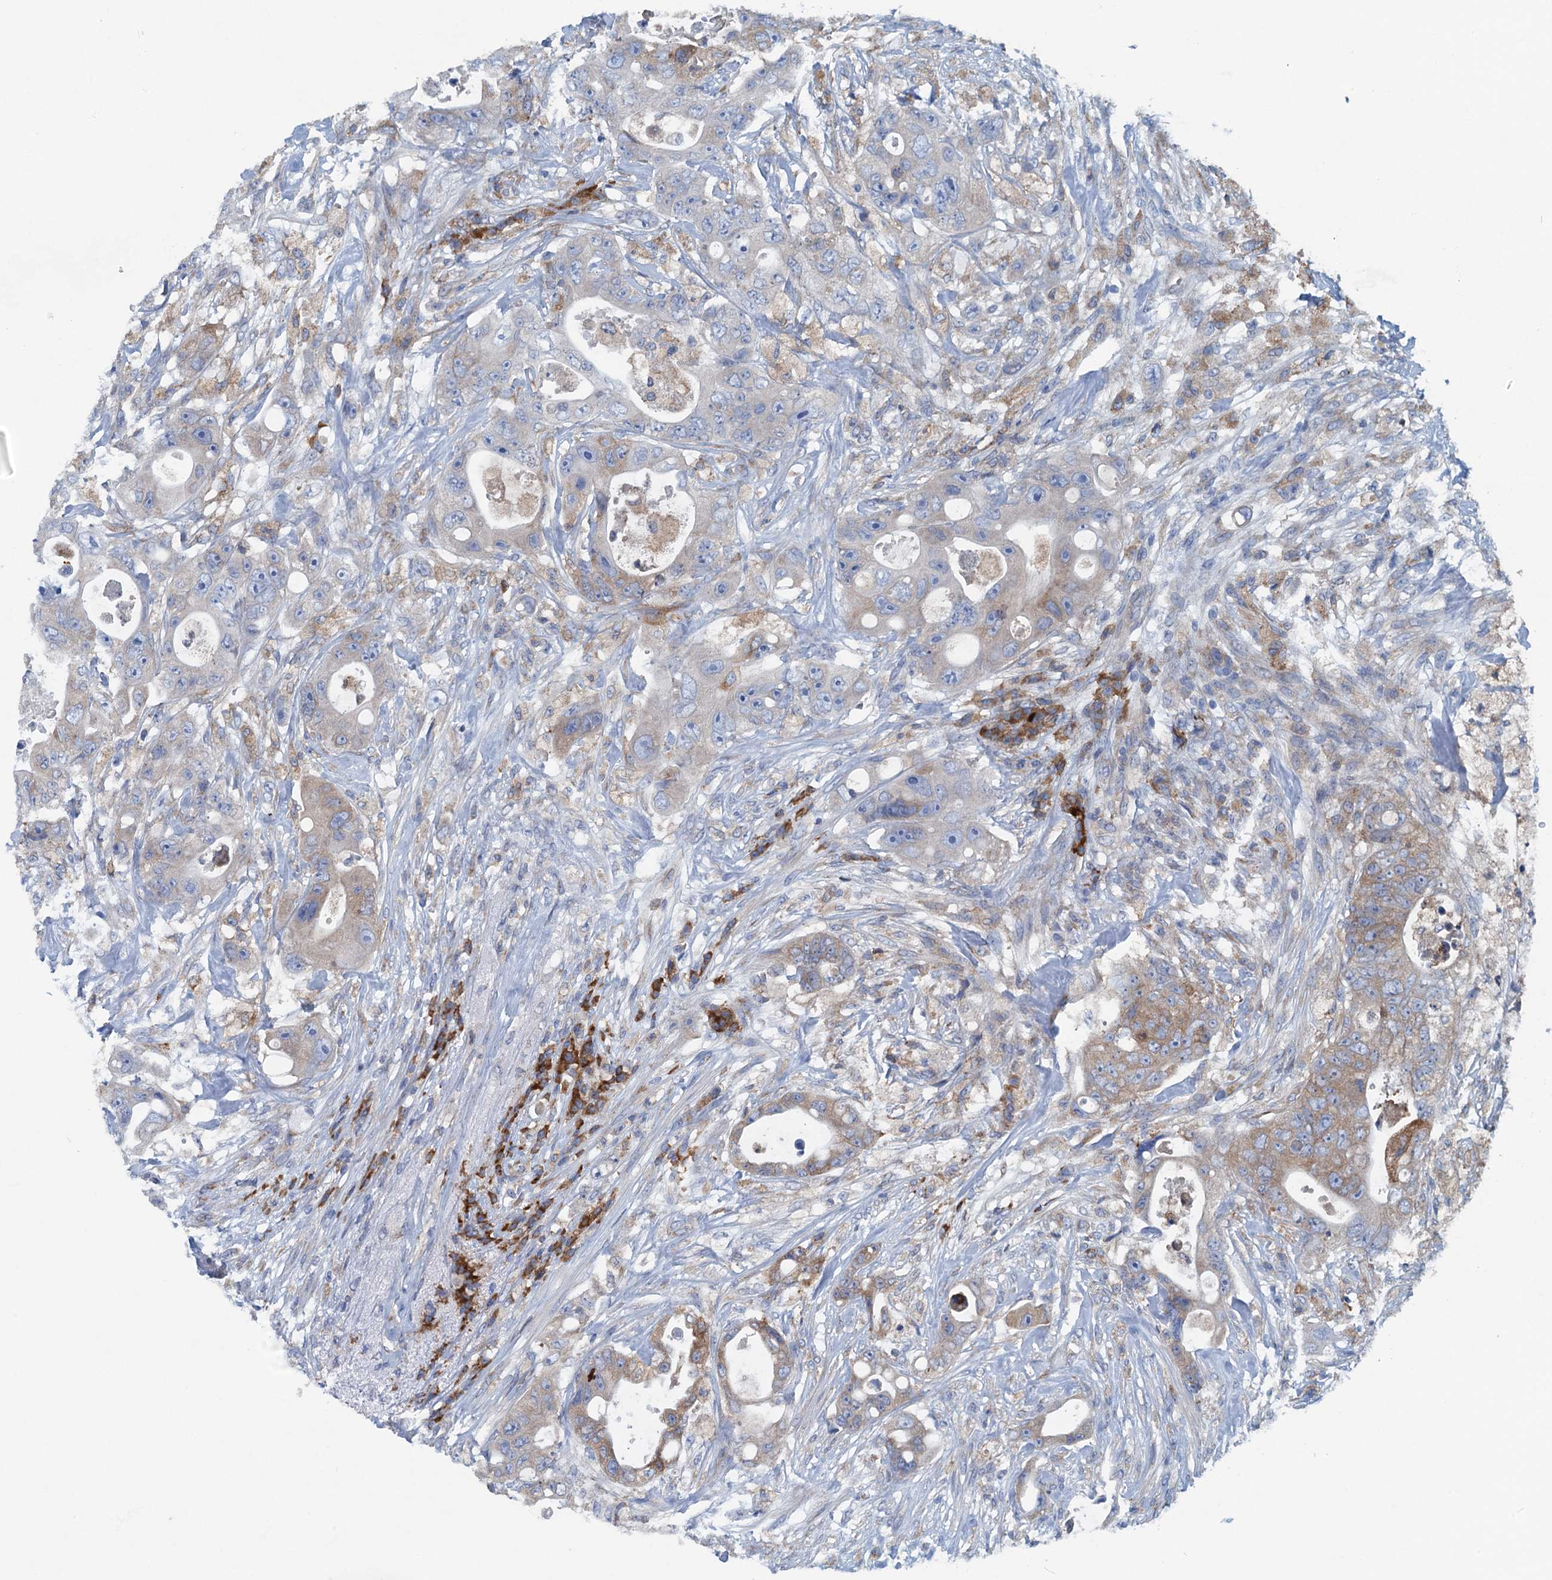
{"staining": {"intensity": "weak", "quantity": ">75%", "location": "cytoplasmic/membranous"}, "tissue": "colorectal cancer", "cell_type": "Tumor cells", "image_type": "cancer", "snomed": [{"axis": "morphology", "description": "Adenocarcinoma, NOS"}, {"axis": "topography", "description": "Colon"}], "caption": "Human colorectal cancer (adenocarcinoma) stained for a protein (brown) shows weak cytoplasmic/membranous positive positivity in approximately >75% of tumor cells.", "gene": "MYDGF", "patient": {"sex": "female", "age": 46}}